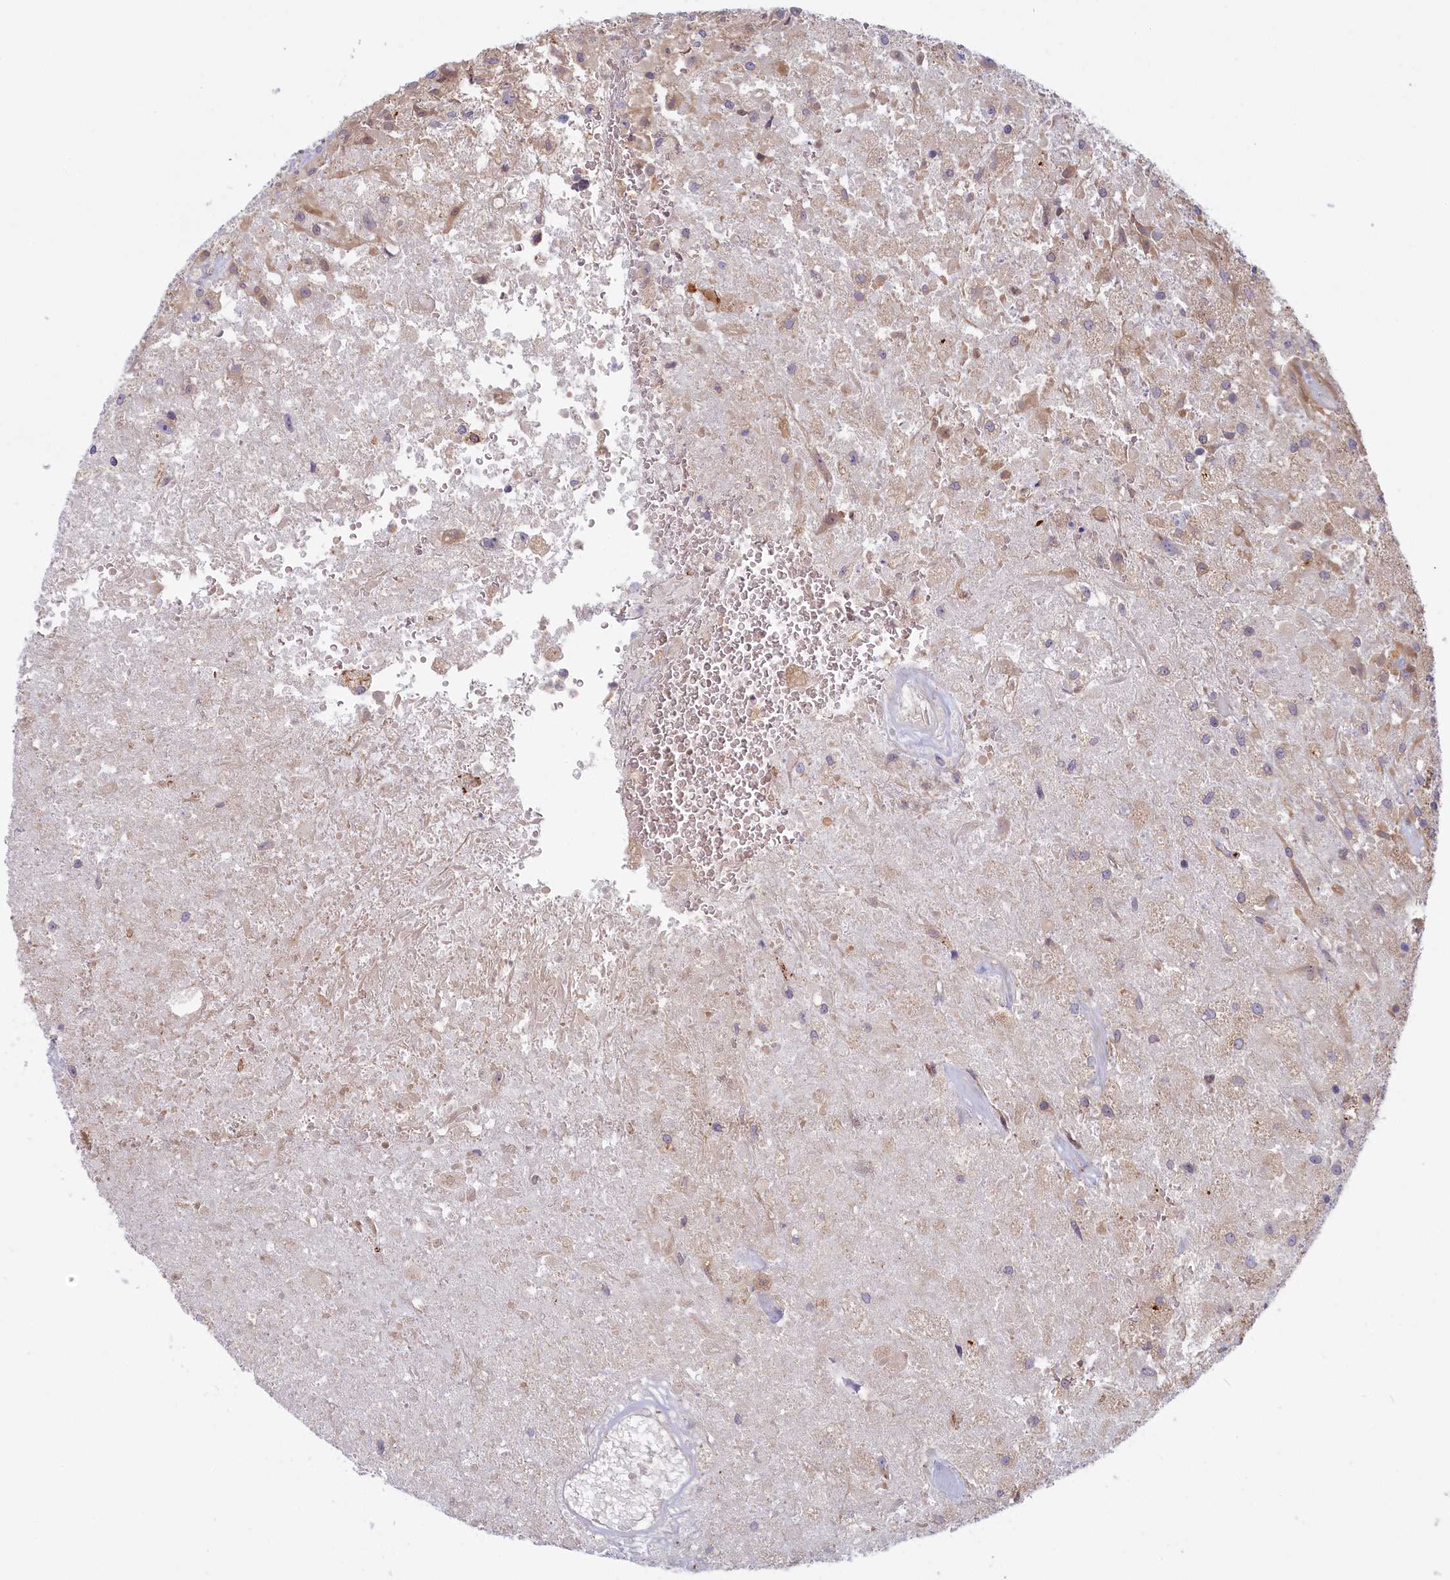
{"staining": {"intensity": "negative", "quantity": "none", "location": "none"}, "tissue": "glioma", "cell_type": "Tumor cells", "image_type": "cancer", "snomed": [{"axis": "morphology", "description": "Glioma, malignant, High grade"}, {"axis": "topography", "description": "Brain"}], "caption": "Tumor cells are negative for brown protein staining in glioma.", "gene": "FCSK", "patient": {"sex": "male", "age": 56}}